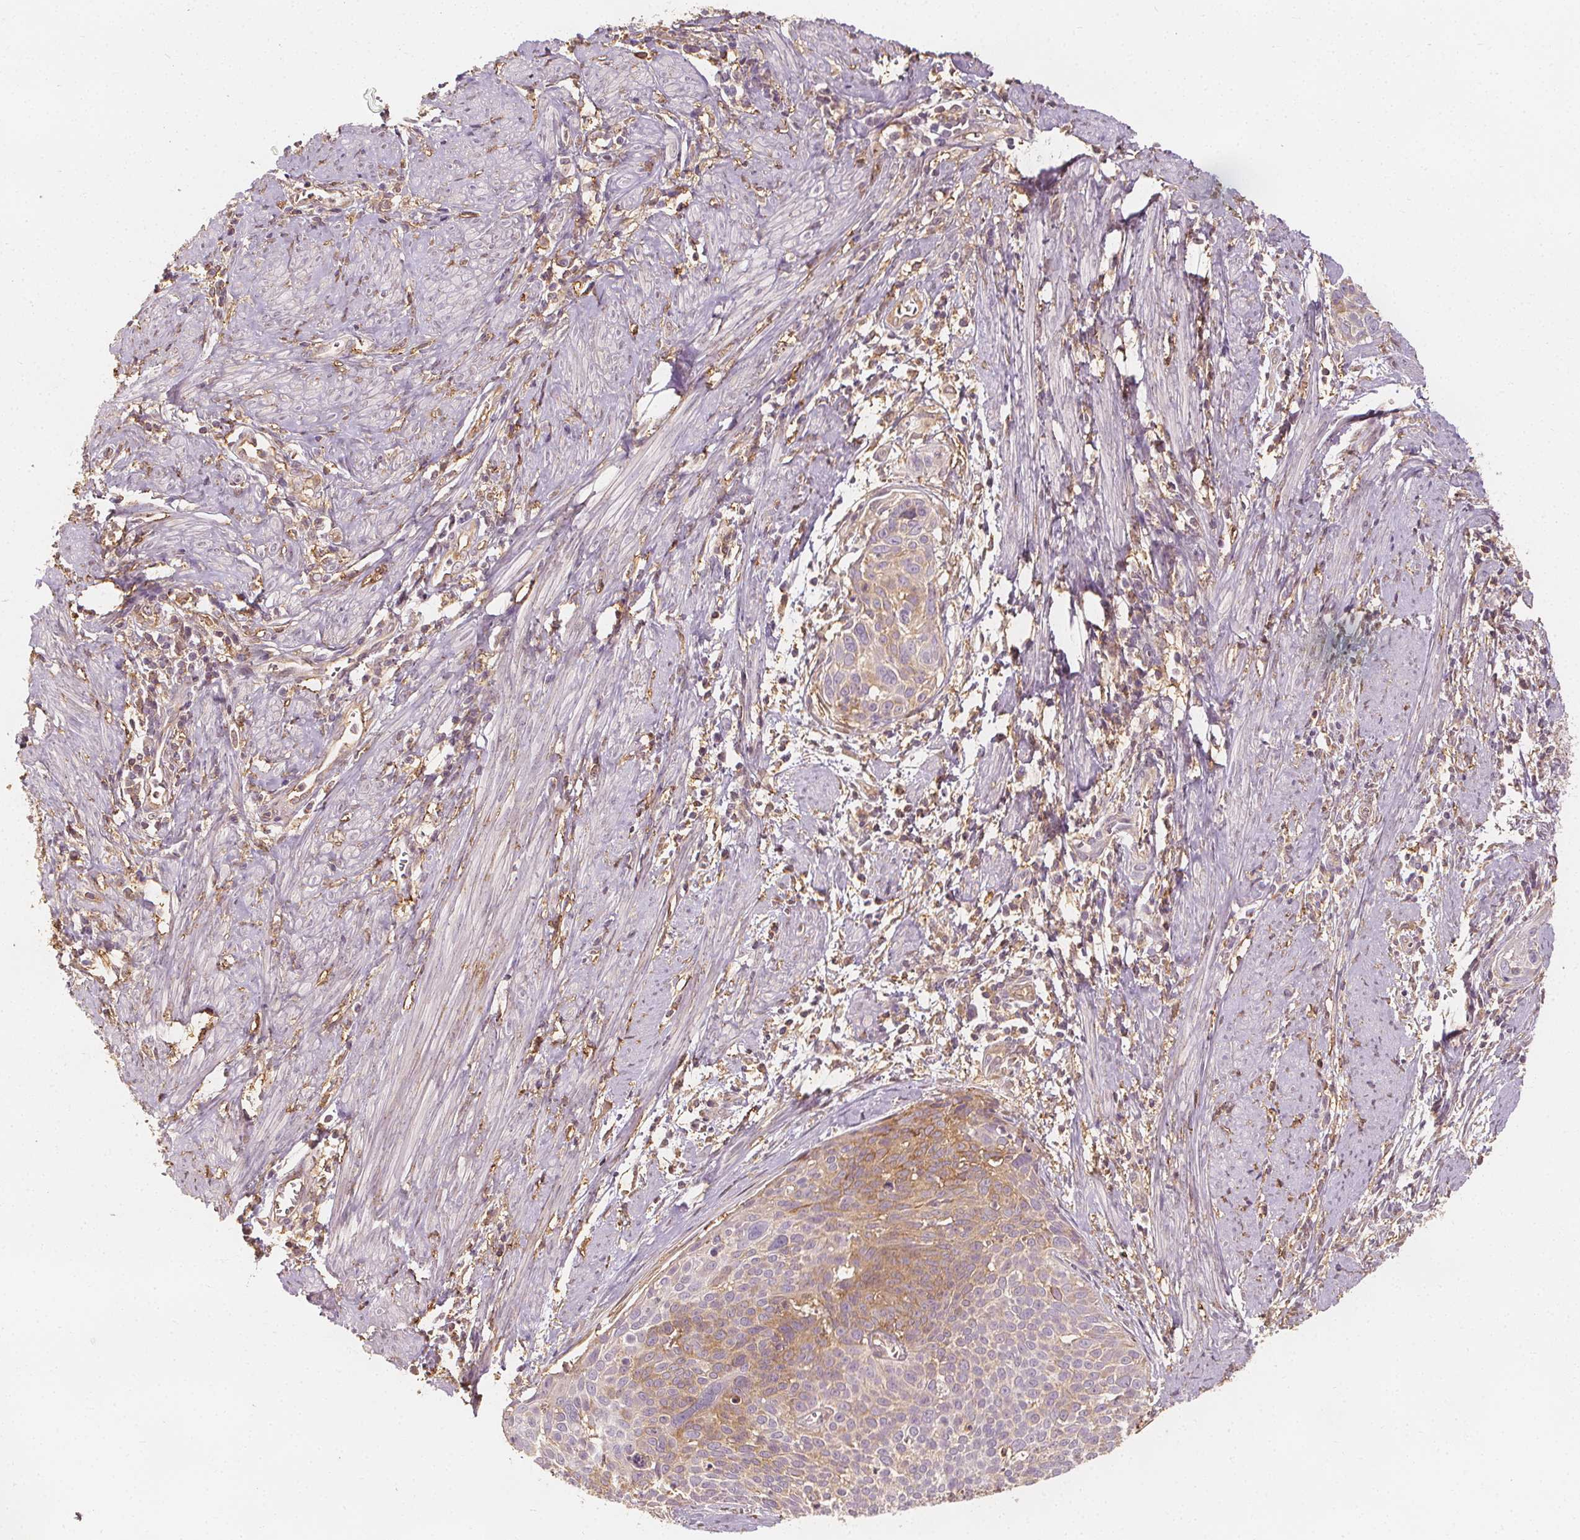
{"staining": {"intensity": "weak", "quantity": "25%-75%", "location": "cytoplasmic/membranous"}, "tissue": "cervical cancer", "cell_type": "Tumor cells", "image_type": "cancer", "snomed": [{"axis": "morphology", "description": "Squamous cell carcinoma, NOS"}, {"axis": "topography", "description": "Cervix"}], "caption": "Human cervical cancer stained for a protein (brown) exhibits weak cytoplasmic/membranous positive expression in about 25%-75% of tumor cells.", "gene": "ARHGAP26", "patient": {"sex": "female", "age": 39}}